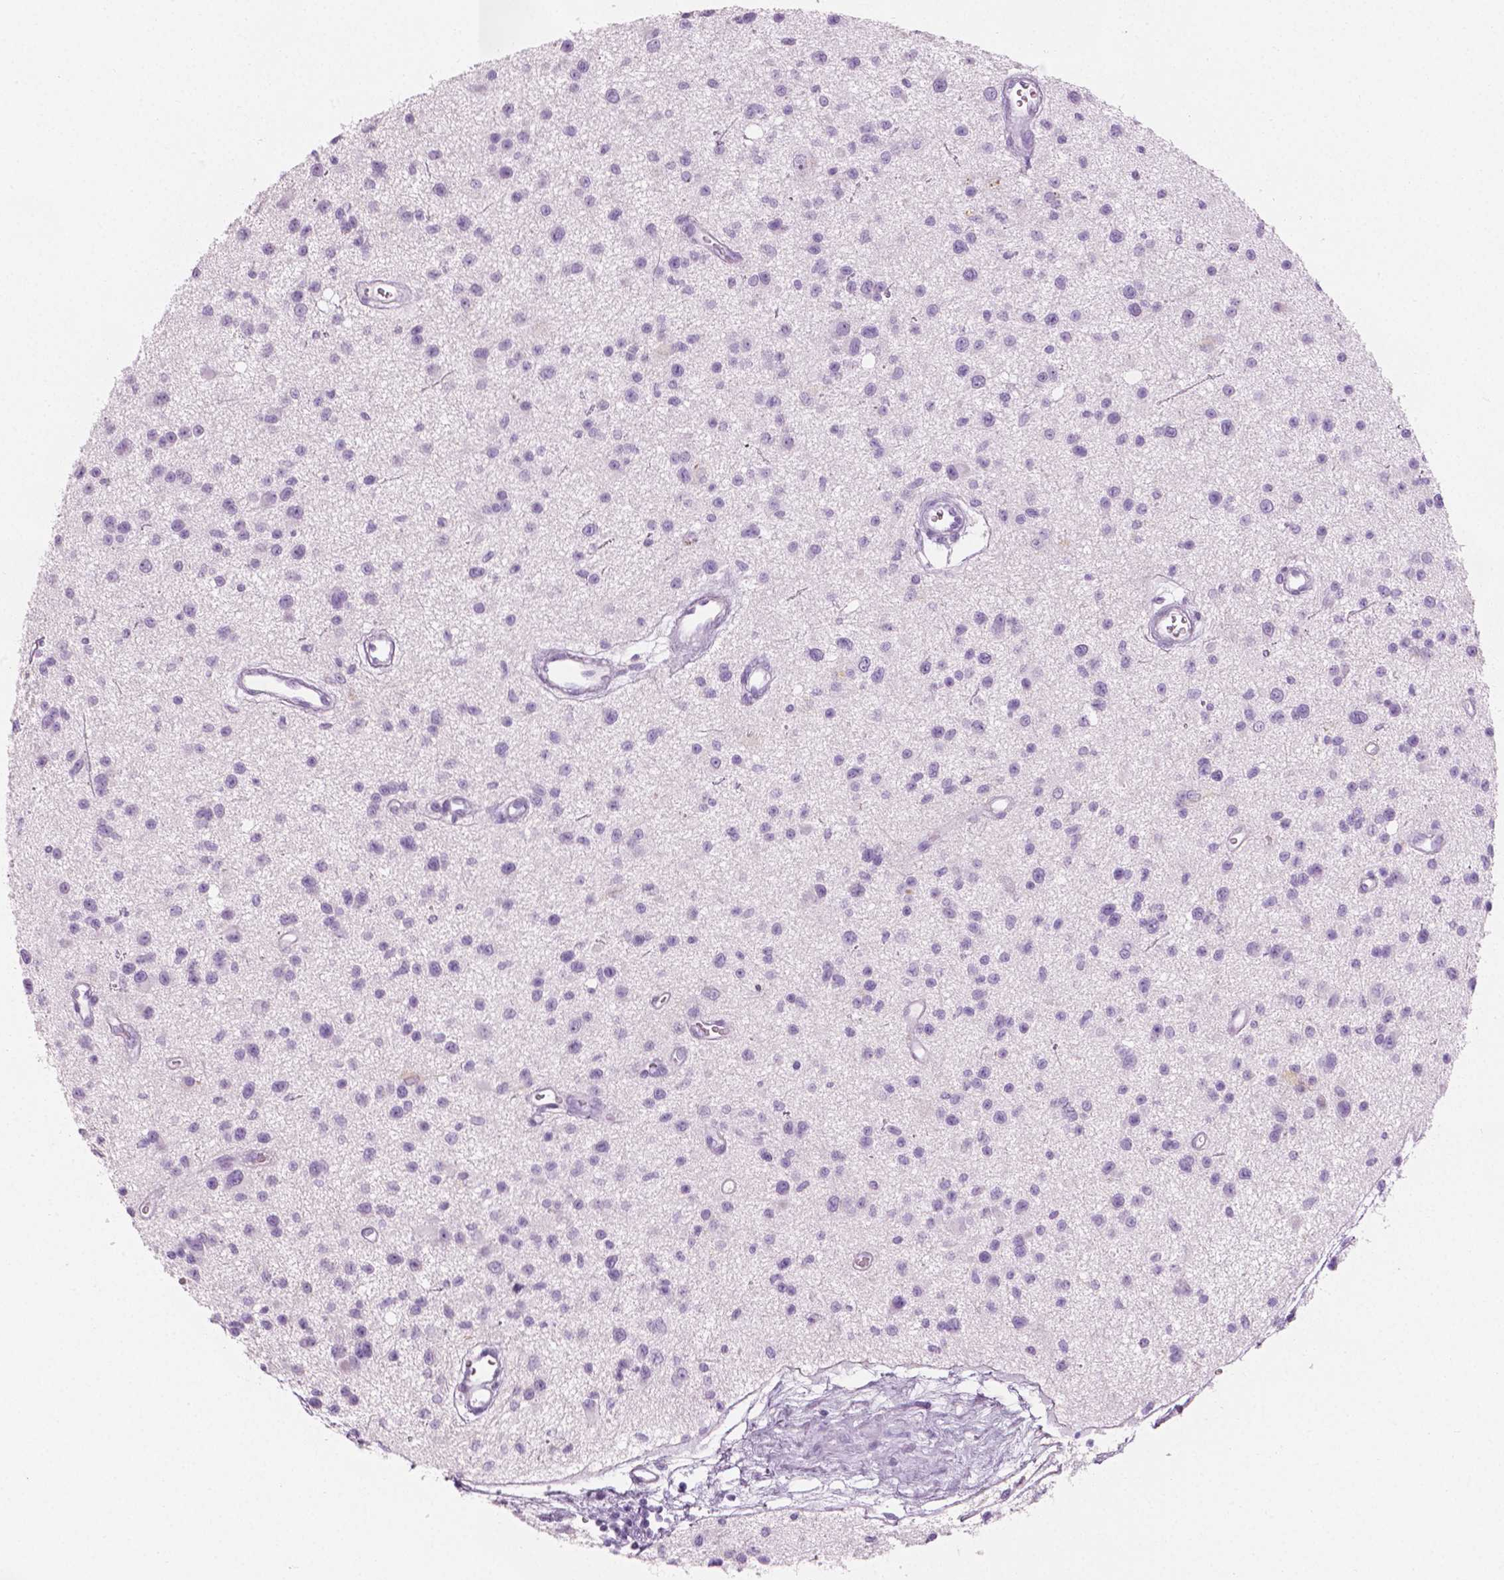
{"staining": {"intensity": "negative", "quantity": "none", "location": "none"}, "tissue": "glioma", "cell_type": "Tumor cells", "image_type": "cancer", "snomed": [{"axis": "morphology", "description": "Glioma, malignant, Low grade"}, {"axis": "topography", "description": "Brain"}], "caption": "A high-resolution image shows IHC staining of low-grade glioma (malignant), which shows no significant expression in tumor cells.", "gene": "PLIN4", "patient": {"sex": "male", "age": 43}}